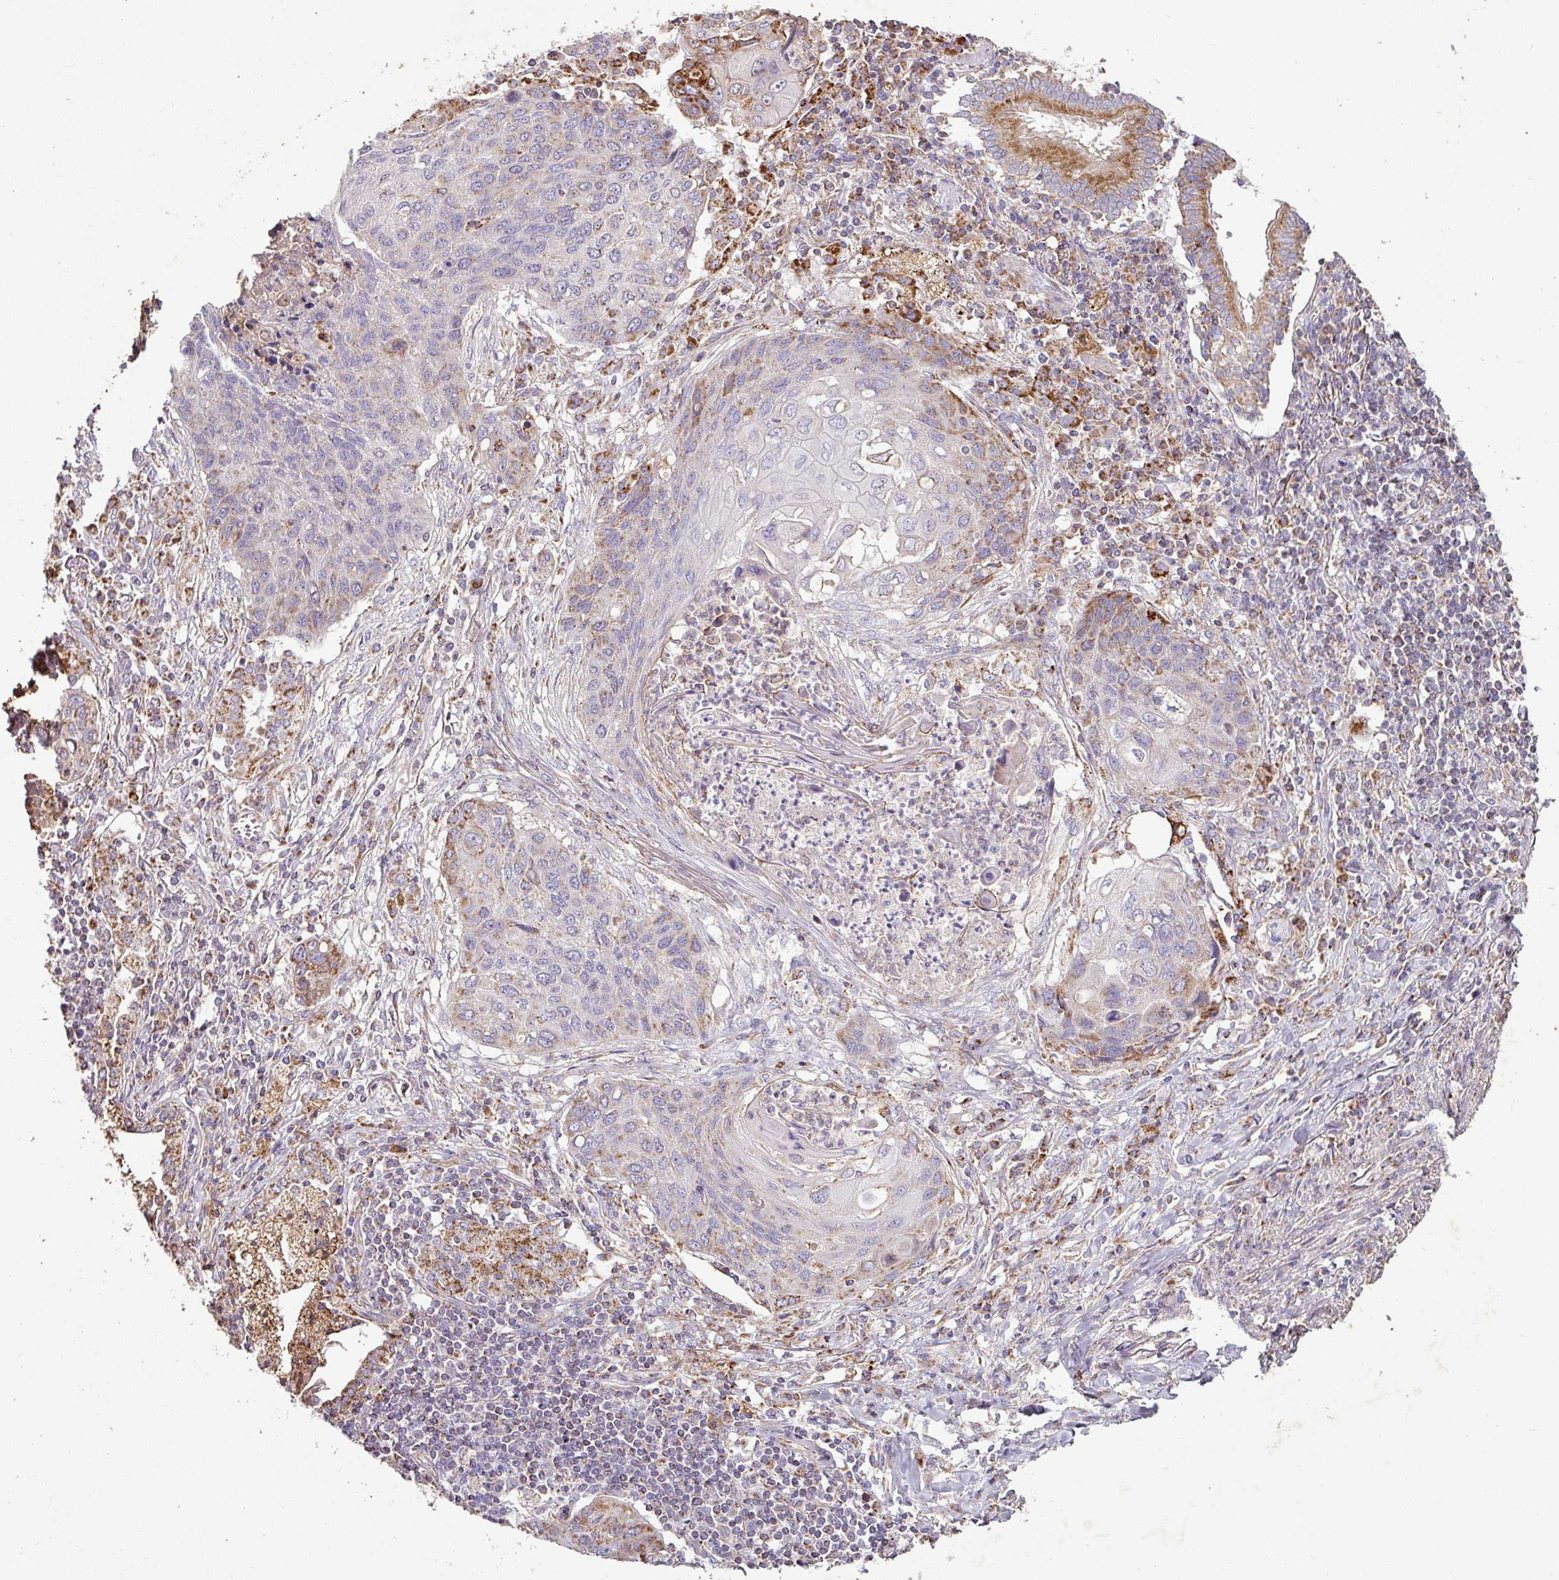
{"staining": {"intensity": "weak", "quantity": "<25%", "location": "cytoplasmic/membranous"}, "tissue": "lung cancer", "cell_type": "Tumor cells", "image_type": "cancer", "snomed": [{"axis": "morphology", "description": "Squamous cell carcinoma, NOS"}, {"axis": "topography", "description": "Lung"}], "caption": "The photomicrograph shows no staining of tumor cells in lung cancer.", "gene": "SQOR", "patient": {"sex": "female", "age": 63}}